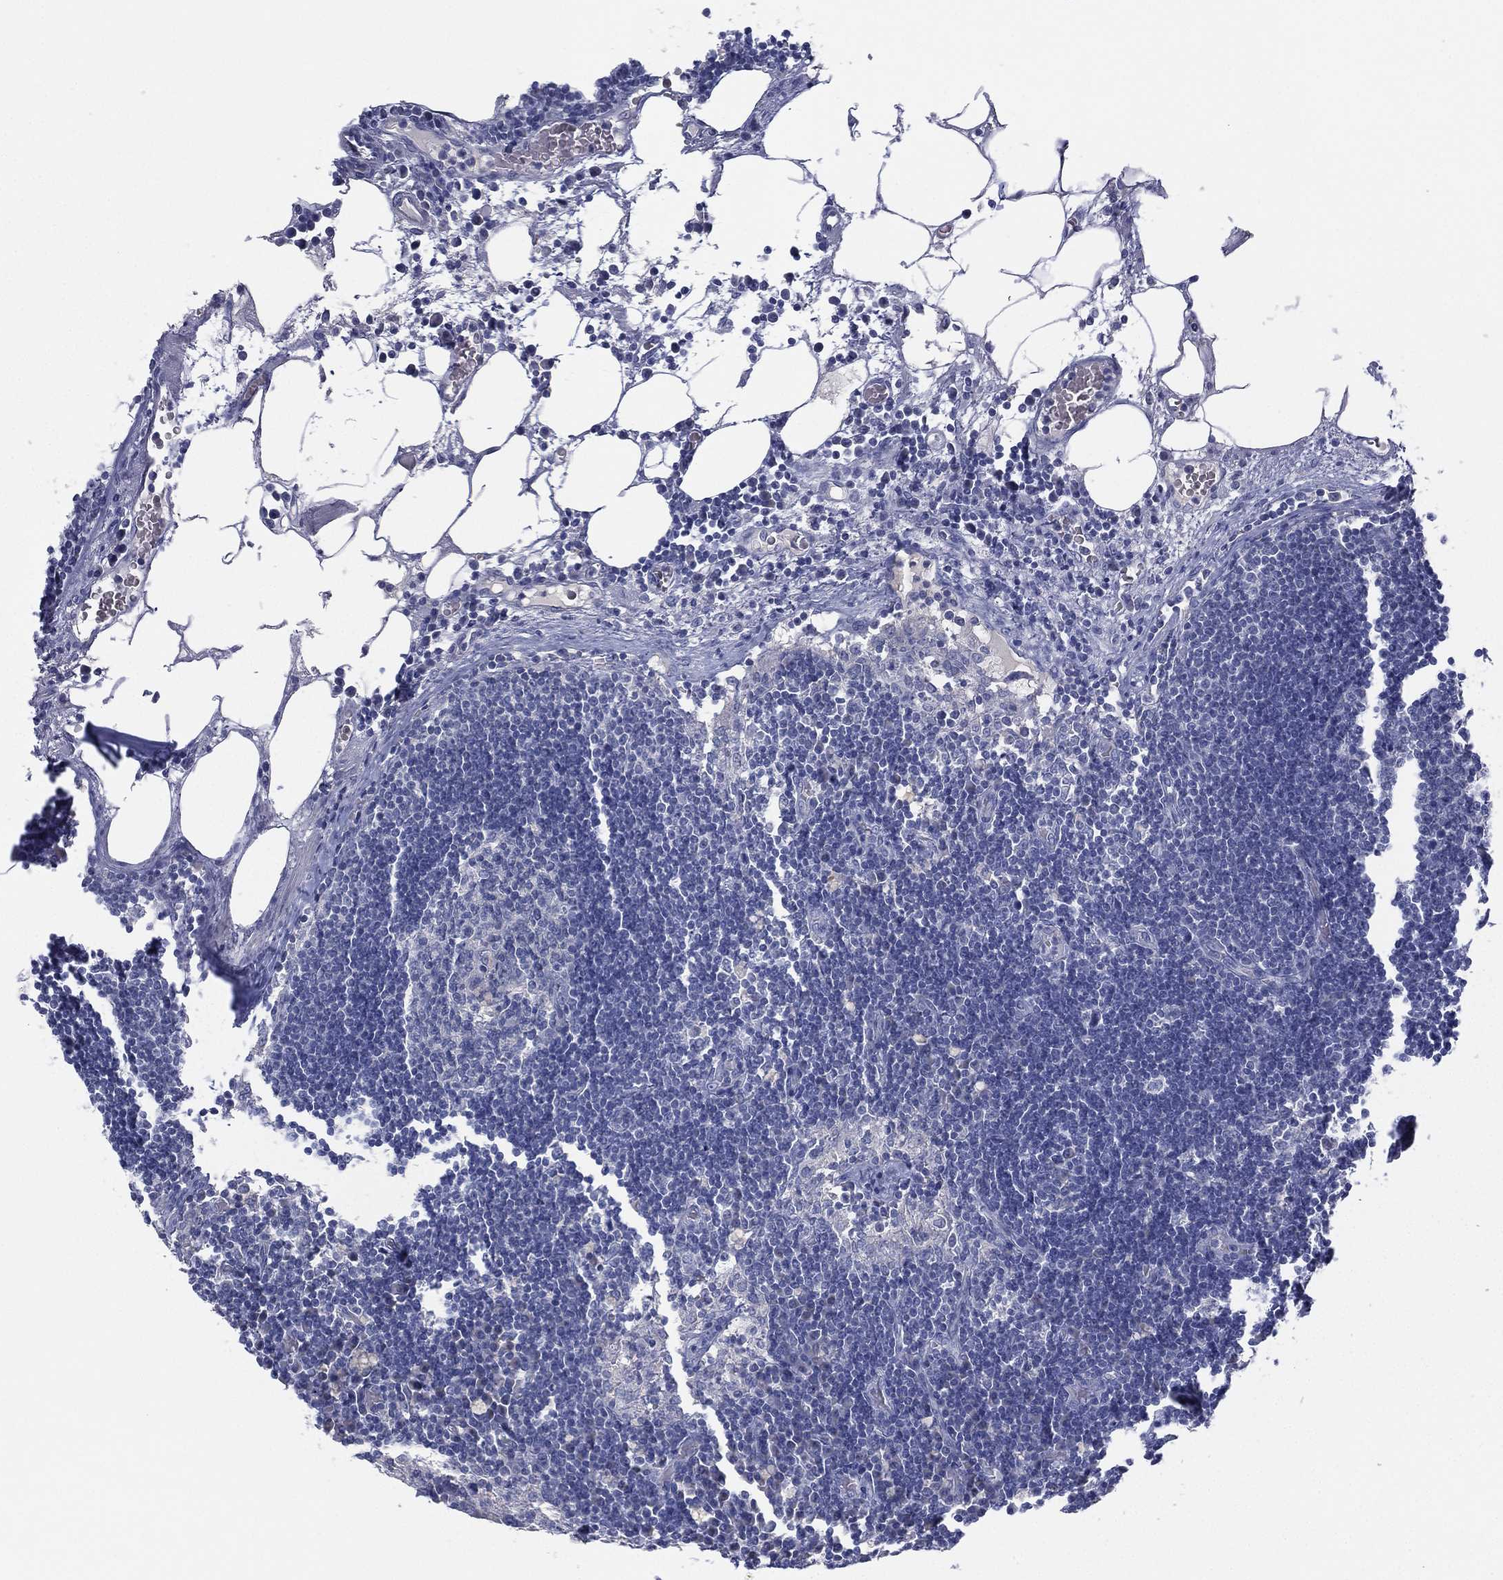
{"staining": {"intensity": "negative", "quantity": "none", "location": "none"}, "tissue": "lymph node", "cell_type": "Germinal center cells", "image_type": "normal", "snomed": [{"axis": "morphology", "description": "Normal tissue, NOS"}, {"axis": "topography", "description": "Lymph node"}], "caption": "This is an immunohistochemistry histopathology image of unremarkable lymph node. There is no expression in germinal center cells.", "gene": "CYP2D6", "patient": {"sex": "male", "age": 63}}